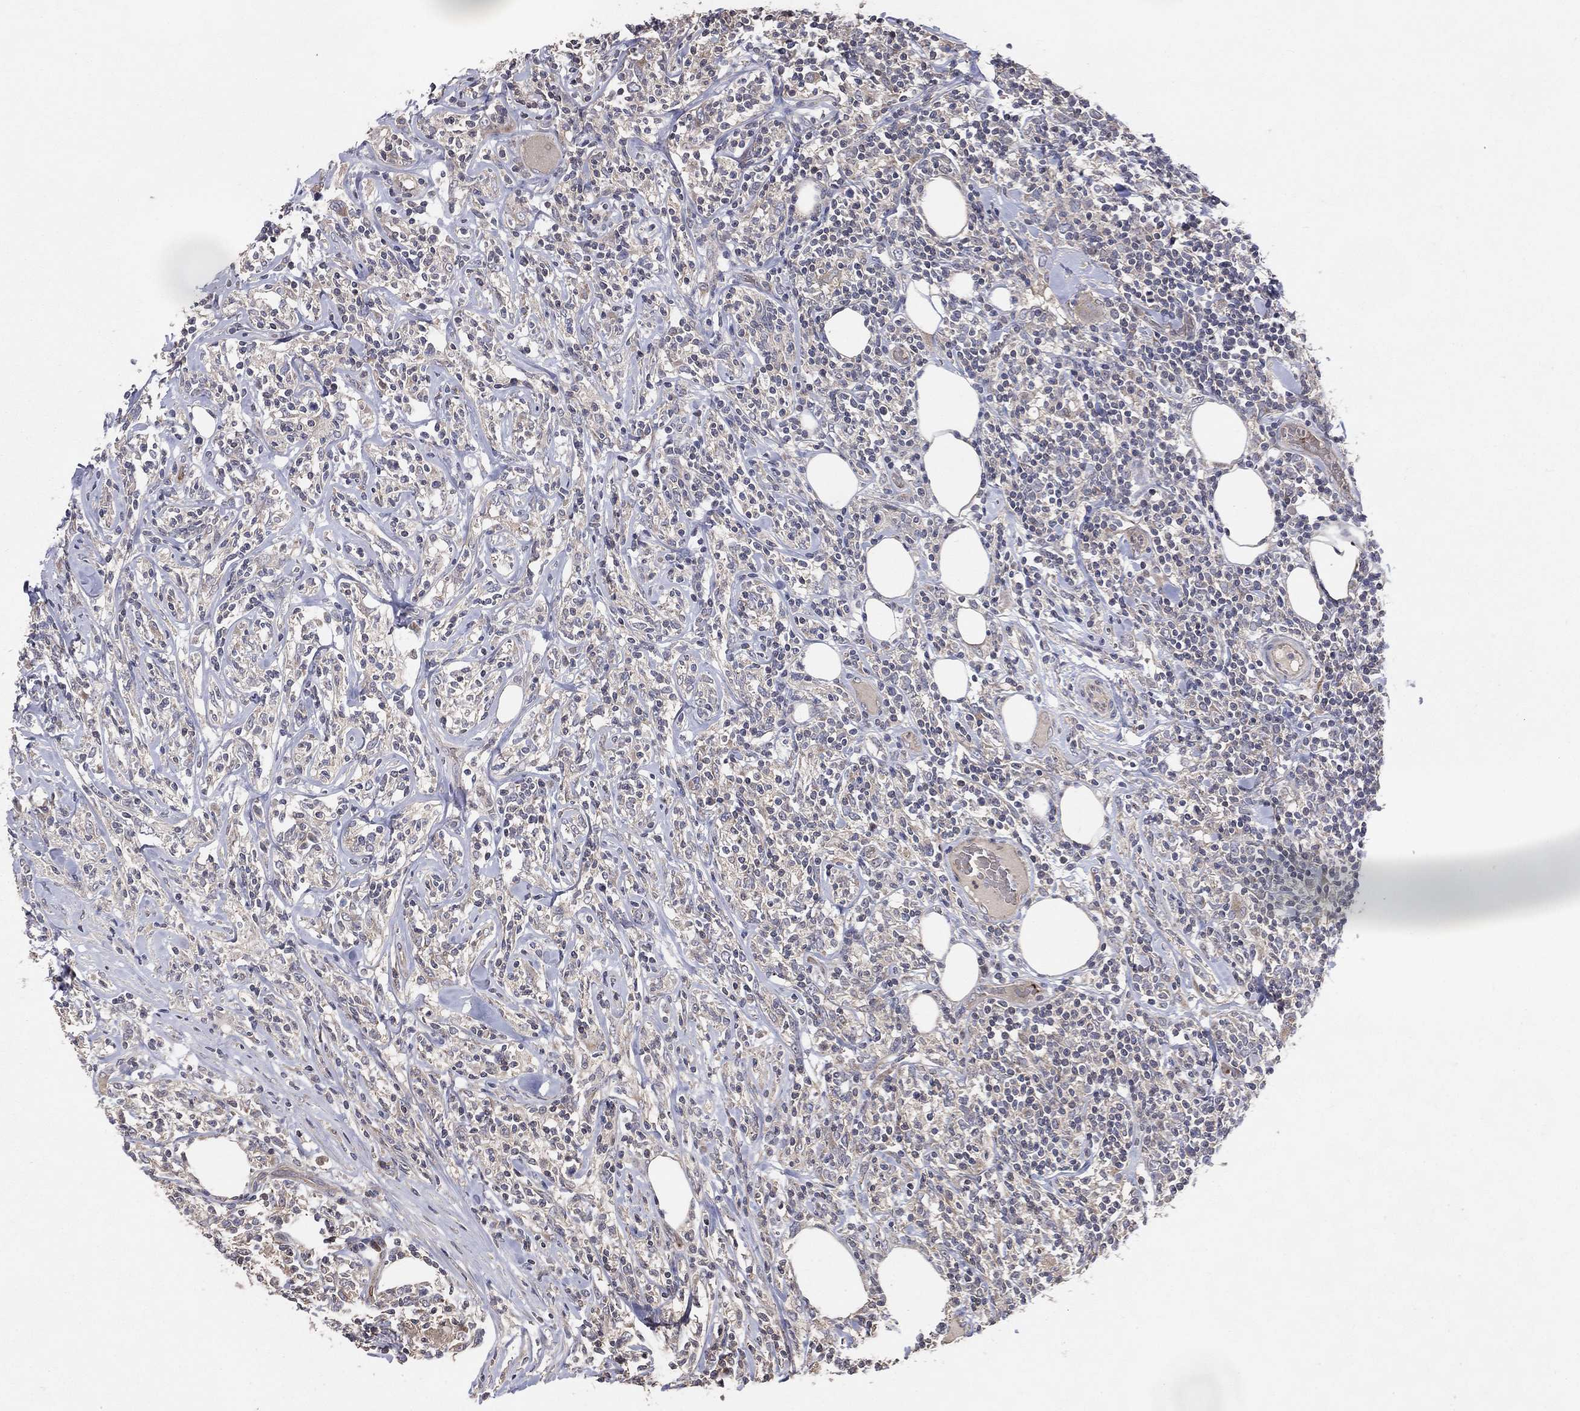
{"staining": {"intensity": "negative", "quantity": "none", "location": "none"}, "tissue": "lymphoma", "cell_type": "Tumor cells", "image_type": "cancer", "snomed": [{"axis": "morphology", "description": "Malignant lymphoma, non-Hodgkin's type, High grade"}, {"axis": "topography", "description": "Lymph node"}], "caption": "Immunohistochemistry of human lymphoma displays no staining in tumor cells.", "gene": "DNAH7", "patient": {"sex": "female", "age": 84}}